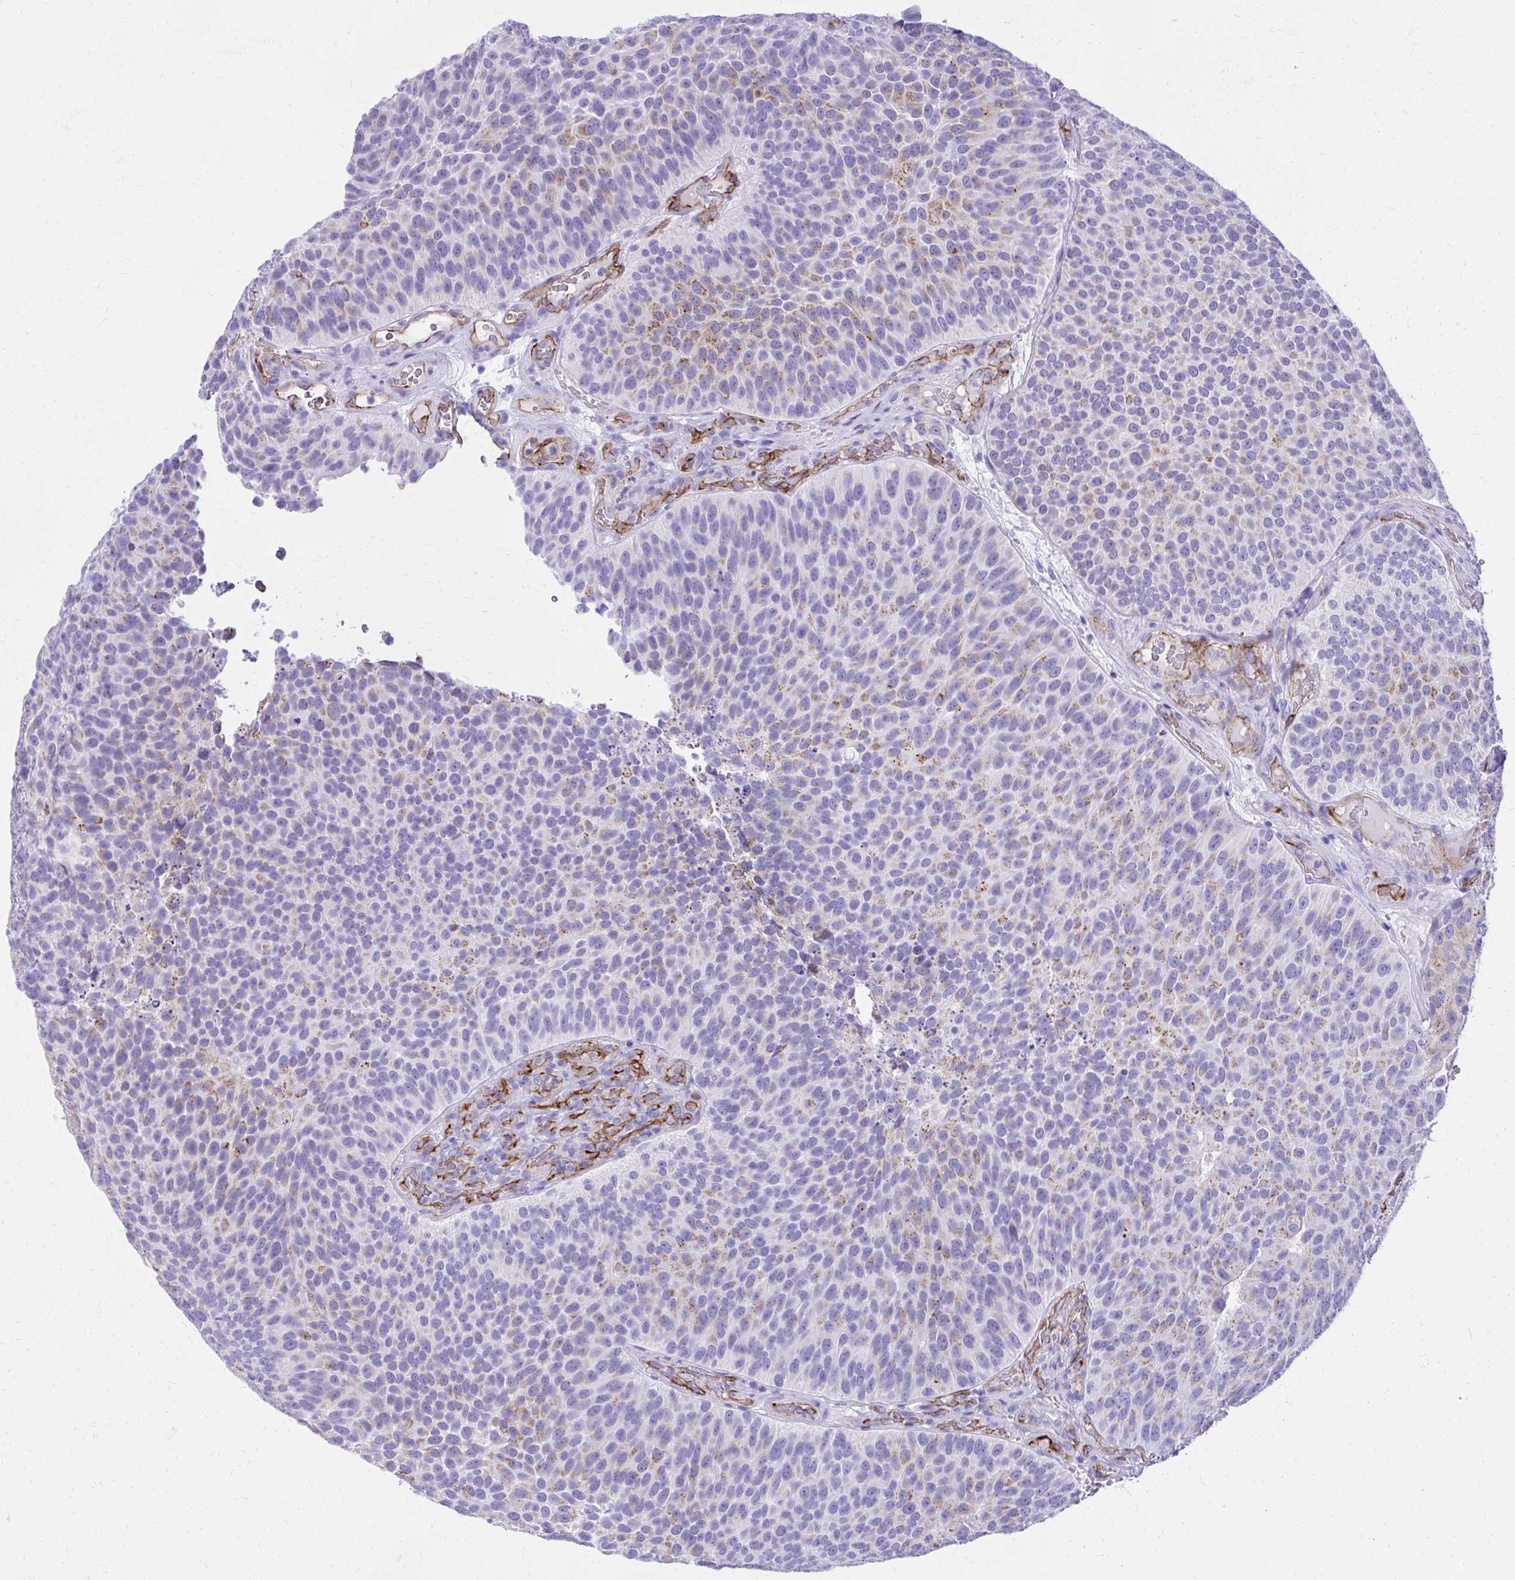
{"staining": {"intensity": "weak", "quantity": "25%-75%", "location": "cytoplasmic/membranous"}, "tissue": "urothelial cancer", "cell_type": "Tumor cells", "image_type": "cancer", "snomed": [{"axis": "morphology", "description": "Urothelial carcinoma, Low grade"}, {"axis": "topography", "description": "Urinary bladder"}], "caption": "A micrograph of human urothelial cancer stained for a protein shows weak cytoplasmic/membranous brown staining in tumor cells. The staining is performed using DAB brown chromogen to label protein expression. The nuclei are counter-stained blue using hematoxylin.", "gene": "PELI3", "patient": {"sex": "male", "age": 76}}